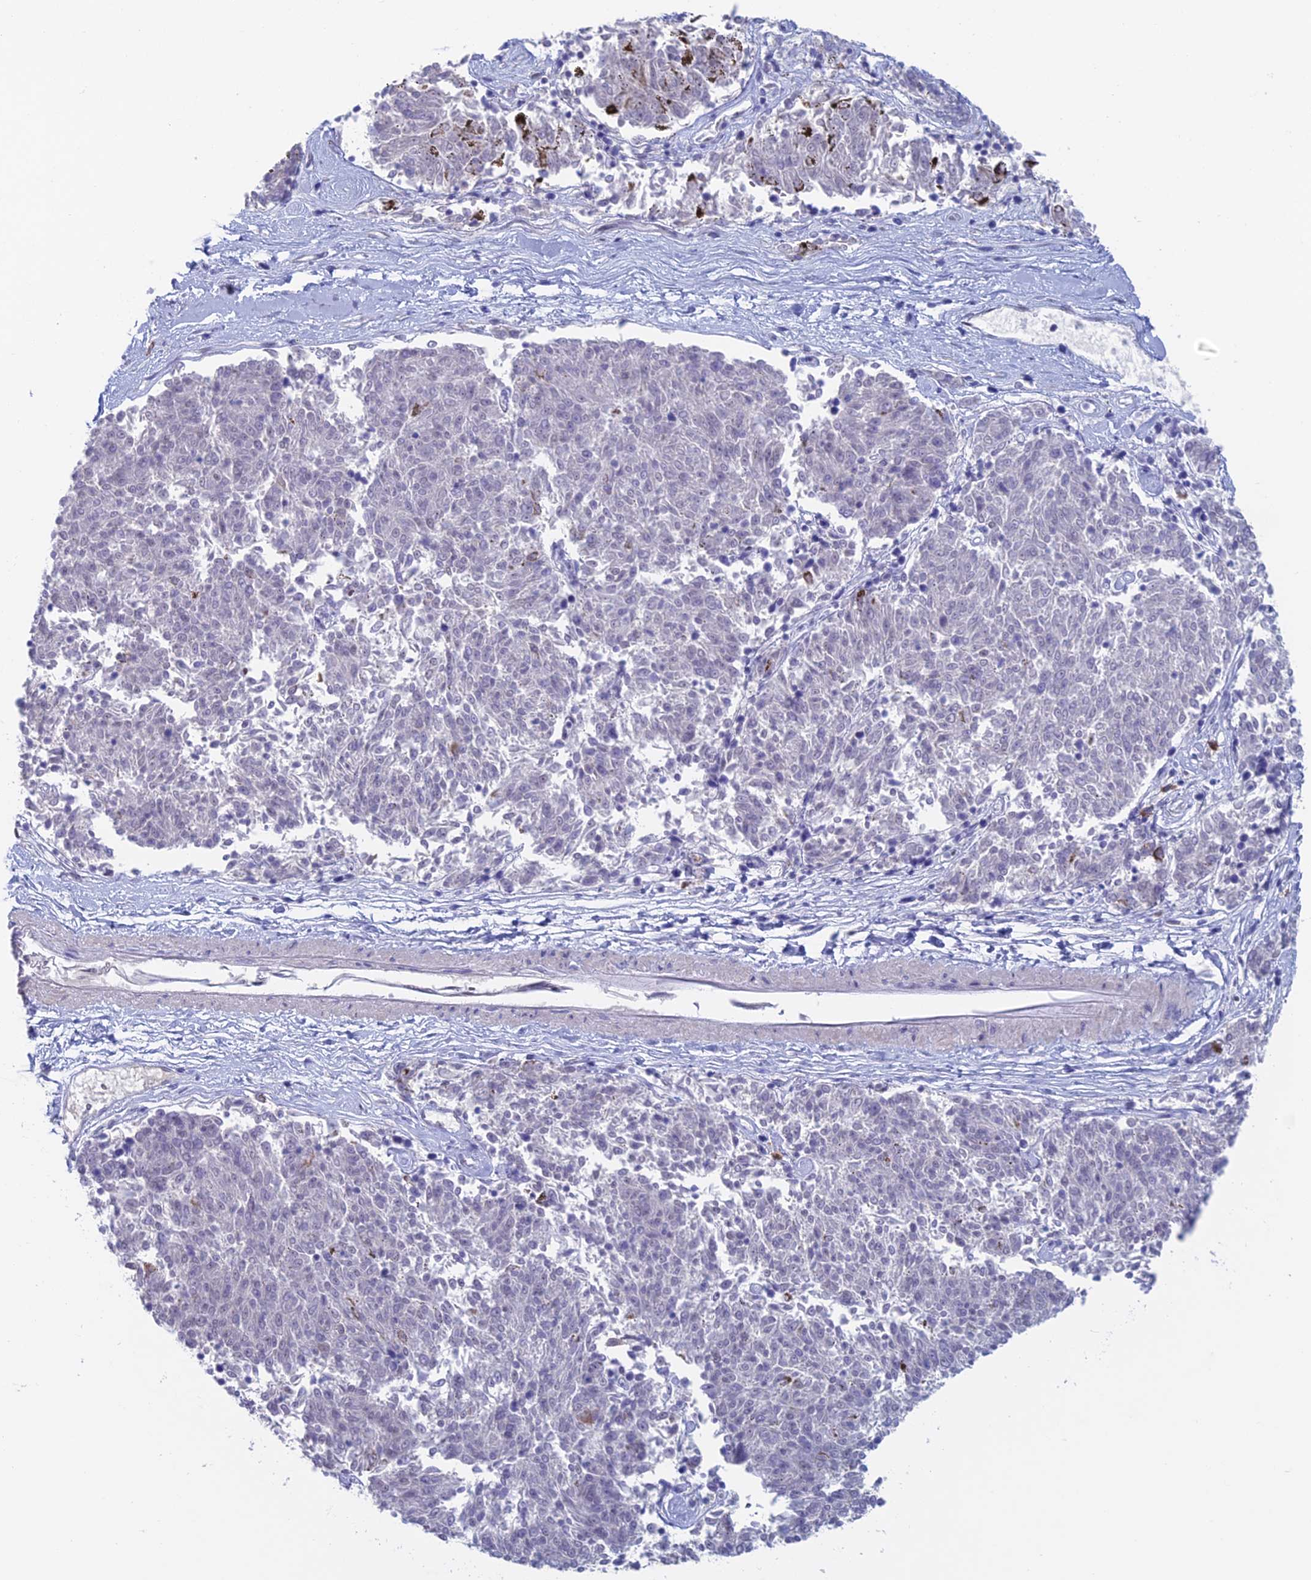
{"staining": {"intensity": "negative", "quantity": "none", "location": "none"}, "tissue": "melanoma", "cell_type": "Tumor cells", "image_type": "cancer", "snomed": [{"axis": "morphology", "description": "Malignant melanoma, NOS"}, {"axis": "topography", "description": "Skin"}], "caption": "Protein analysis of melanoma displays no significant positivity in tumor cells.", "gene": "NOL4L", "patient": {"sex": "female", "age": 72}}